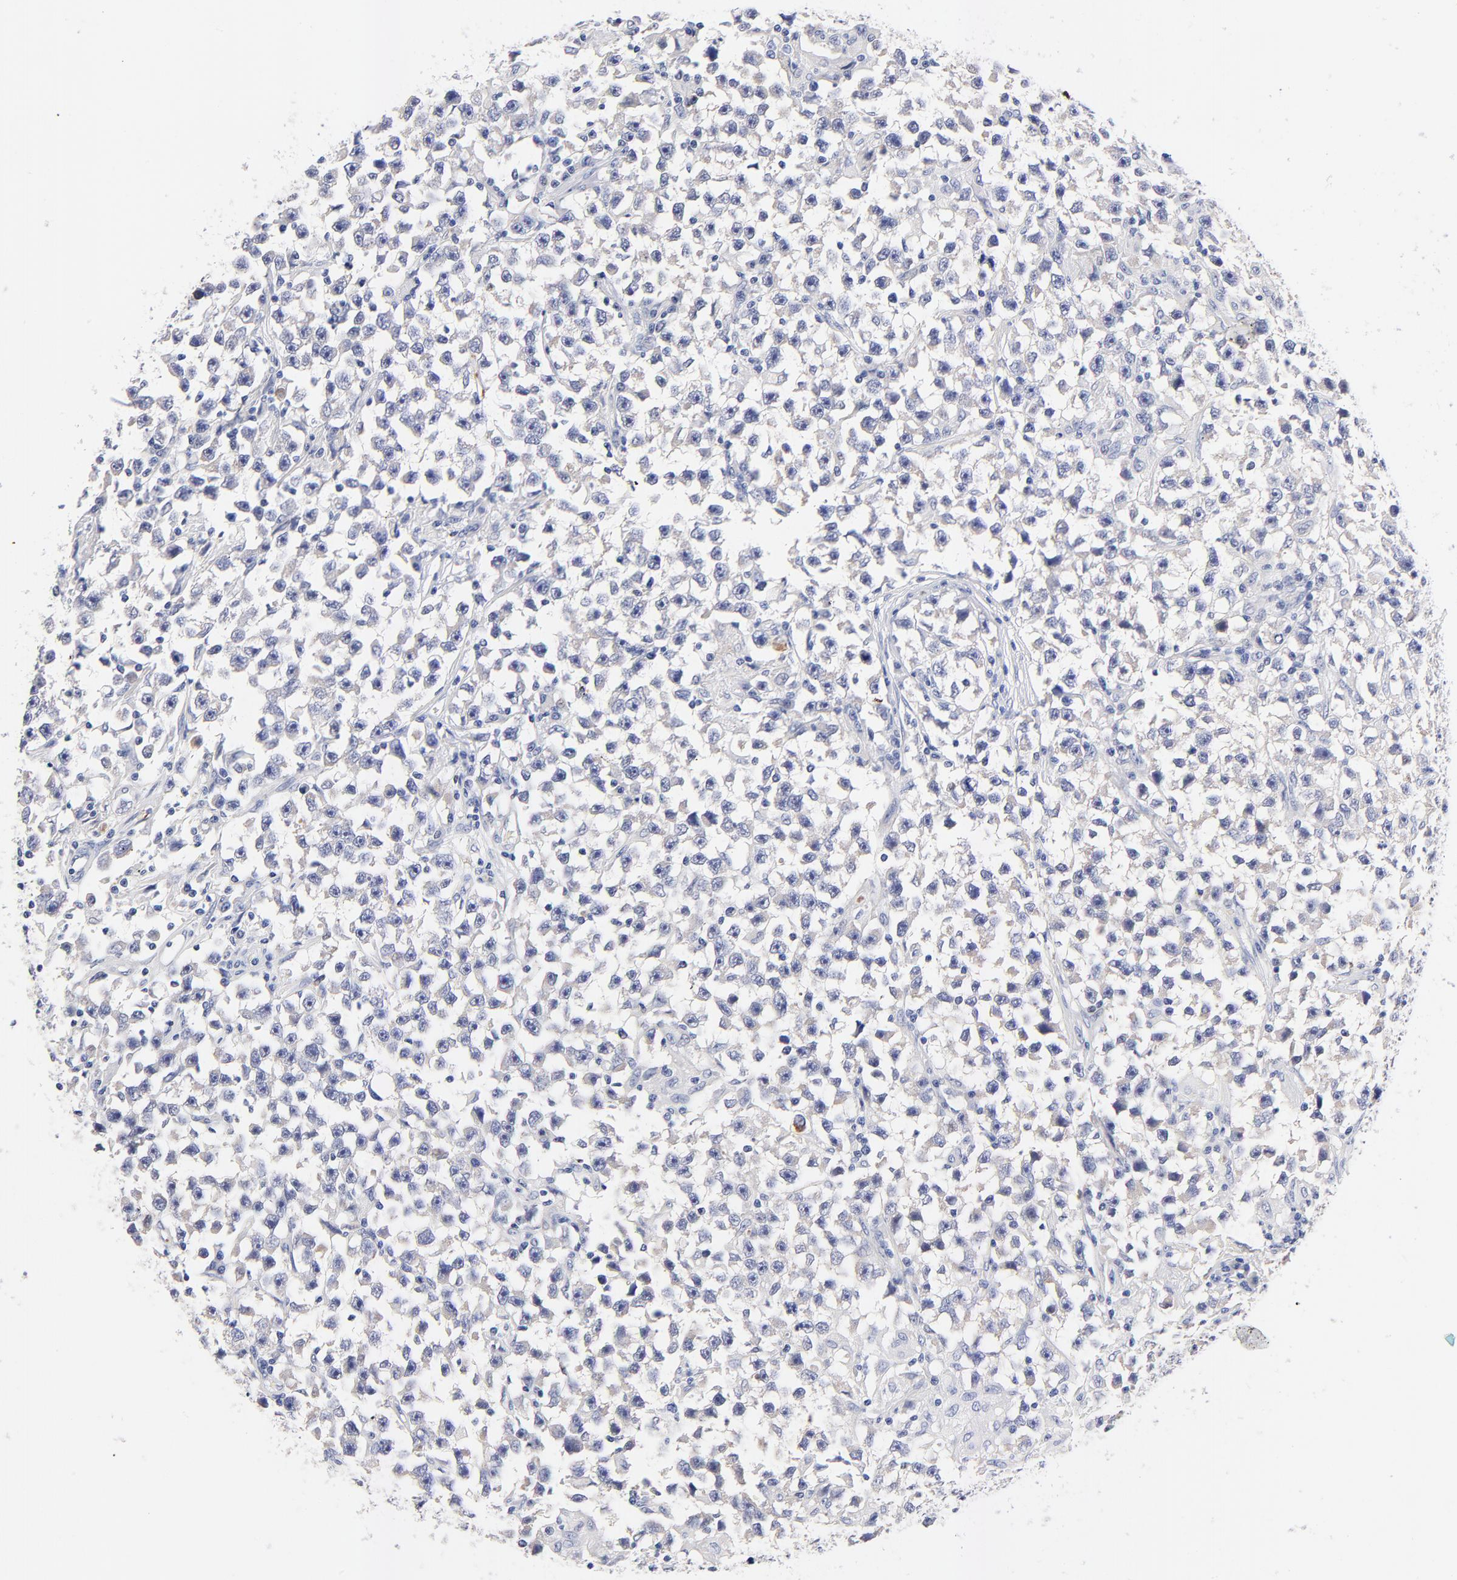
{"staining": {"intensity": "negative", "quantity": "none", "location": "none"}, "tissue": "testis cancer", "cell_type": "Tumor cells", "image_type": "cancer", "snomed": [{"axis": "morphology", "description": "Seminoma, NOS"}, {"axis": "topography", "description": "Testis"}], "caption": "There is no significant positivity in tumor cells of testis cancer (seminoma).", "gene": "FAM117B", "patient": {"sex": "male", "age": 33}}